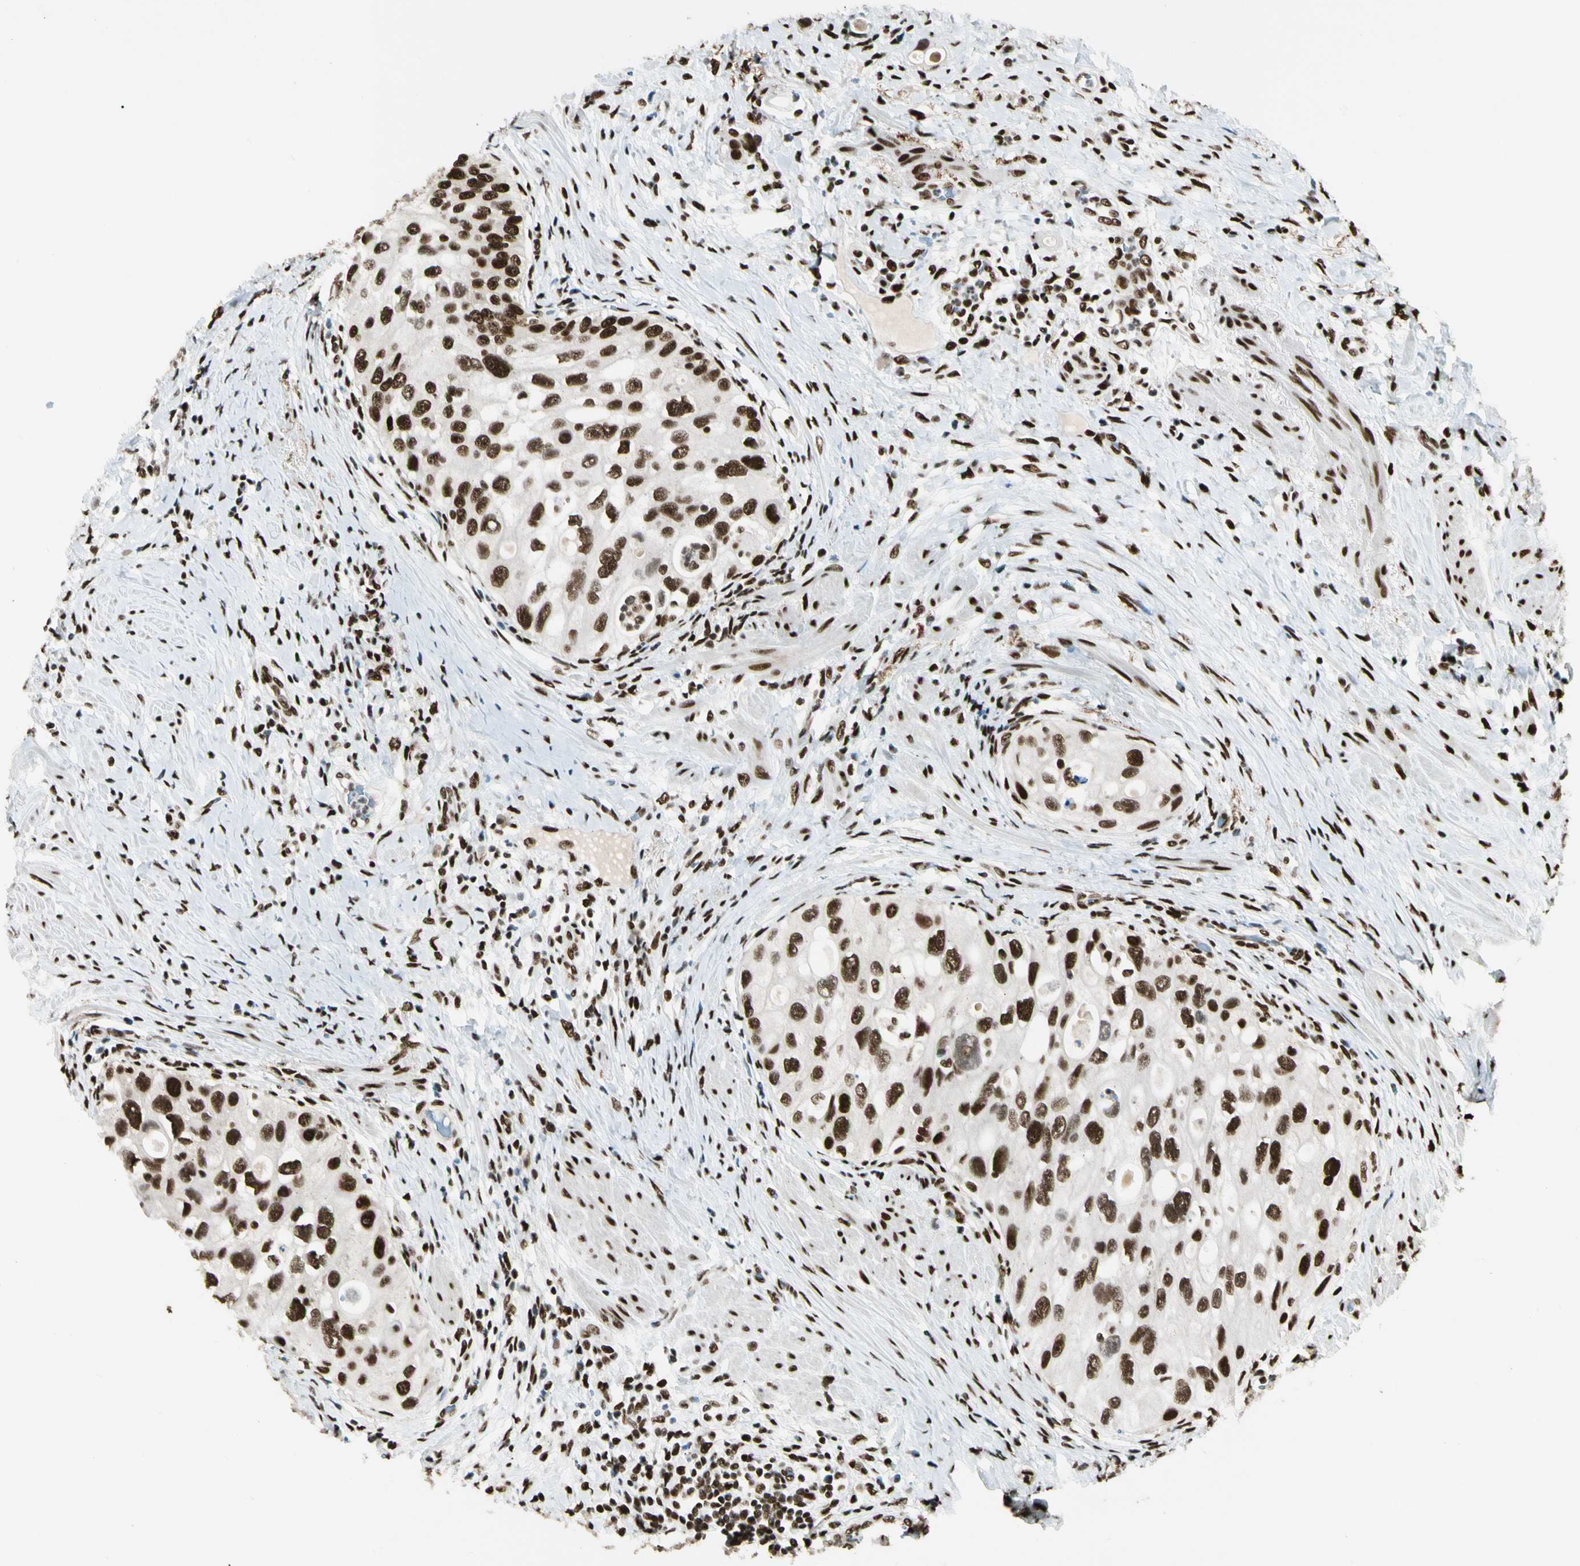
{"staining": {"intensity": "strong", "quantity": ">75%", "location": "nuclear"}, "tissue": "urothelial cancer", "cell_type": "Tumor cells", "image_type": "cancer", "snomed": [{"axis": "morphology", "description": "Urothelial carcinoma, High grade"}, {"axis": "topography", "description": "Urinary bladder"}], "caption": "A brown stain labels strong nuclear staining of a protein in urothelial cancer tumor cells.", "gene": "FUS", "patient": {"sex": "female", "age": 56}}